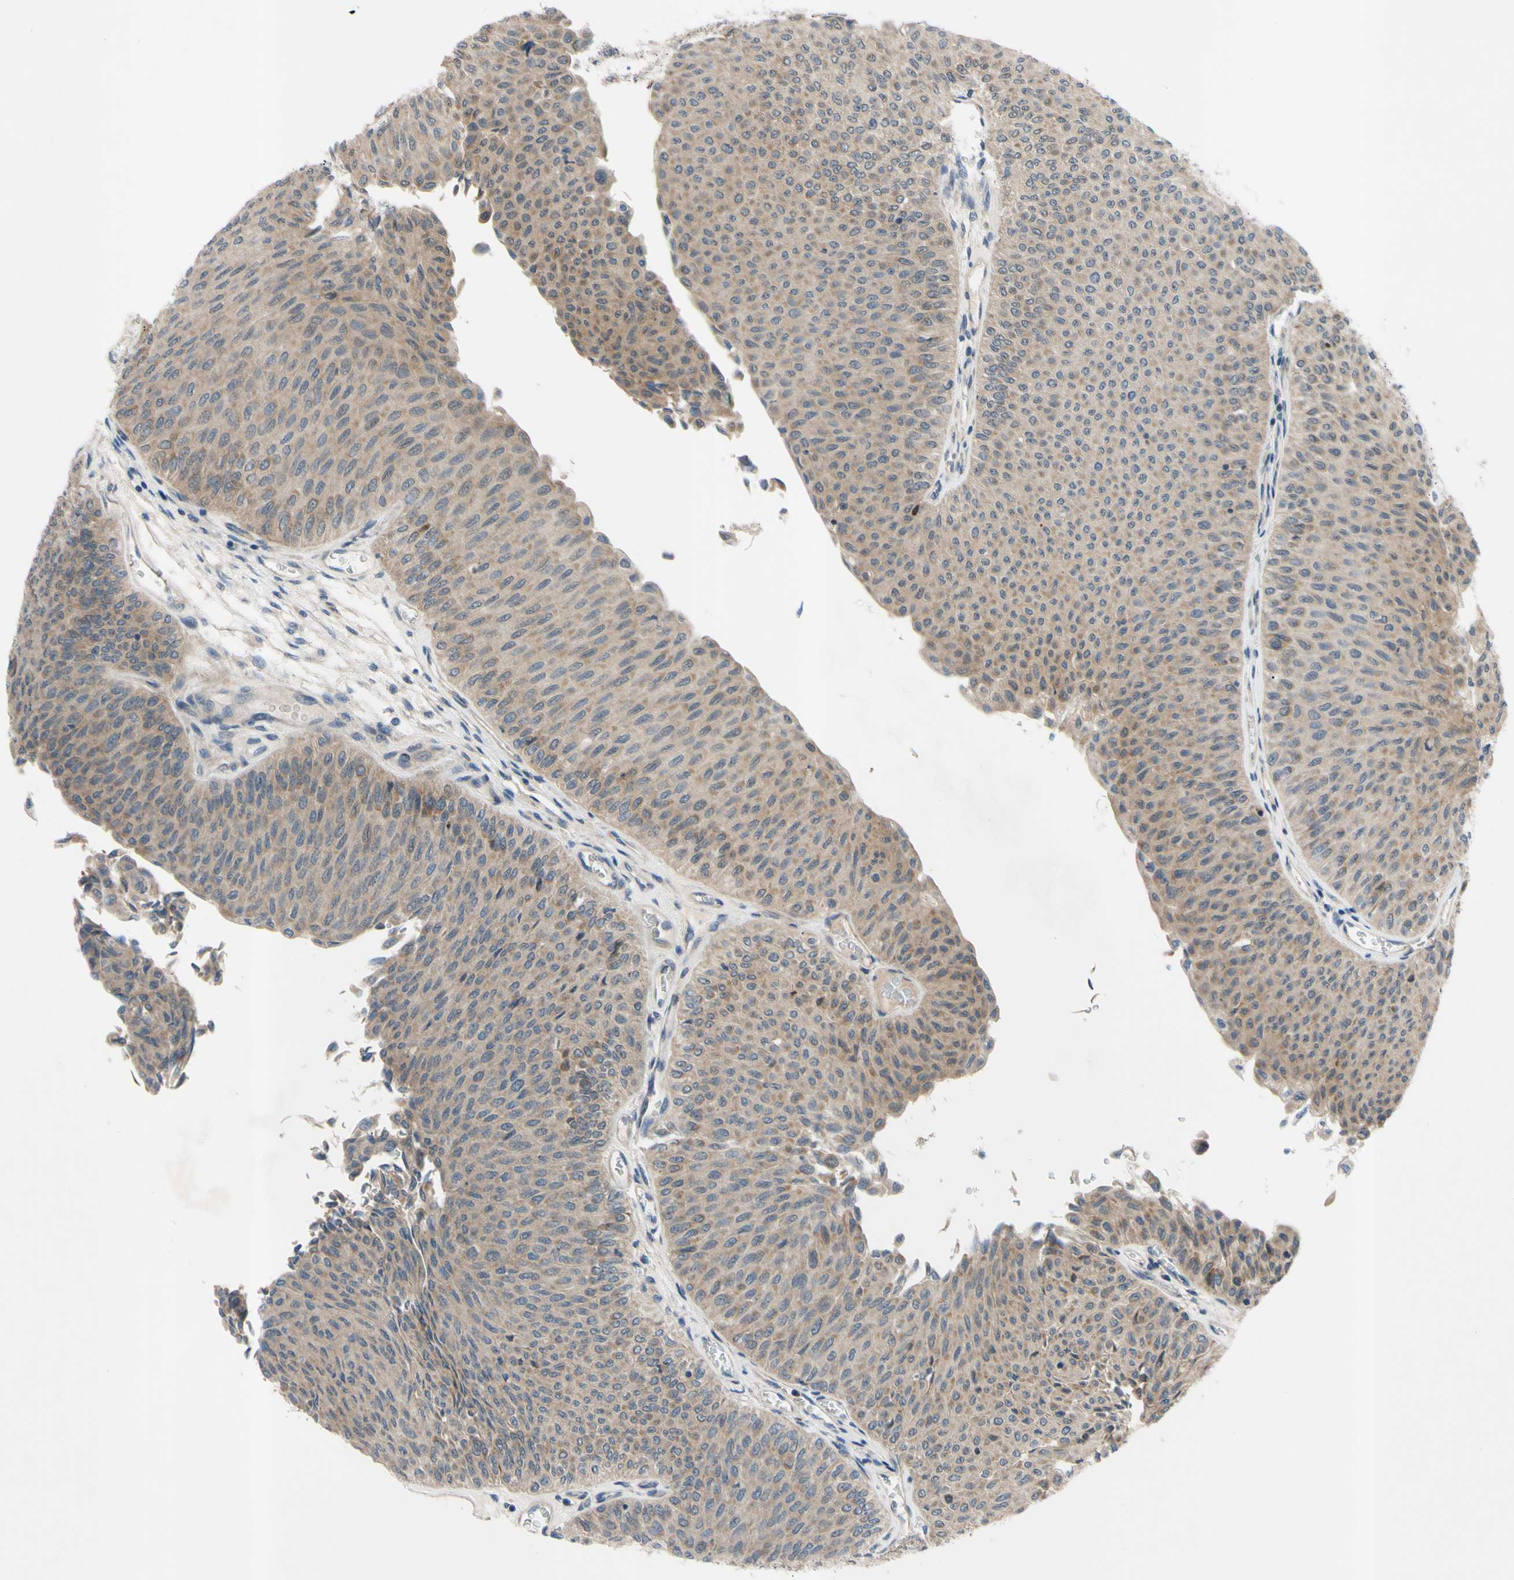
{"staining": {"intensity": "weak", "quantity": ">75%", "location": "cytoplasmic/membranous"}, "tissue": "urothelial cancer", "cell_type": "Tumor cells", "image_type": "cancer", "snomed": [{"axis": "morphology", "description": "Urothelial carcinoma, Low grade"}, {"axis": "topography", "description": "Urinary bladder"}], "caption": "Brown immunohistochemical staining in human urothelial cancer demonstrates weak cytoplasmic/membranous staining in about >75% of tumor cells.", "gene": "SVIL", "patient": {"sex": "male", "age": 78}}